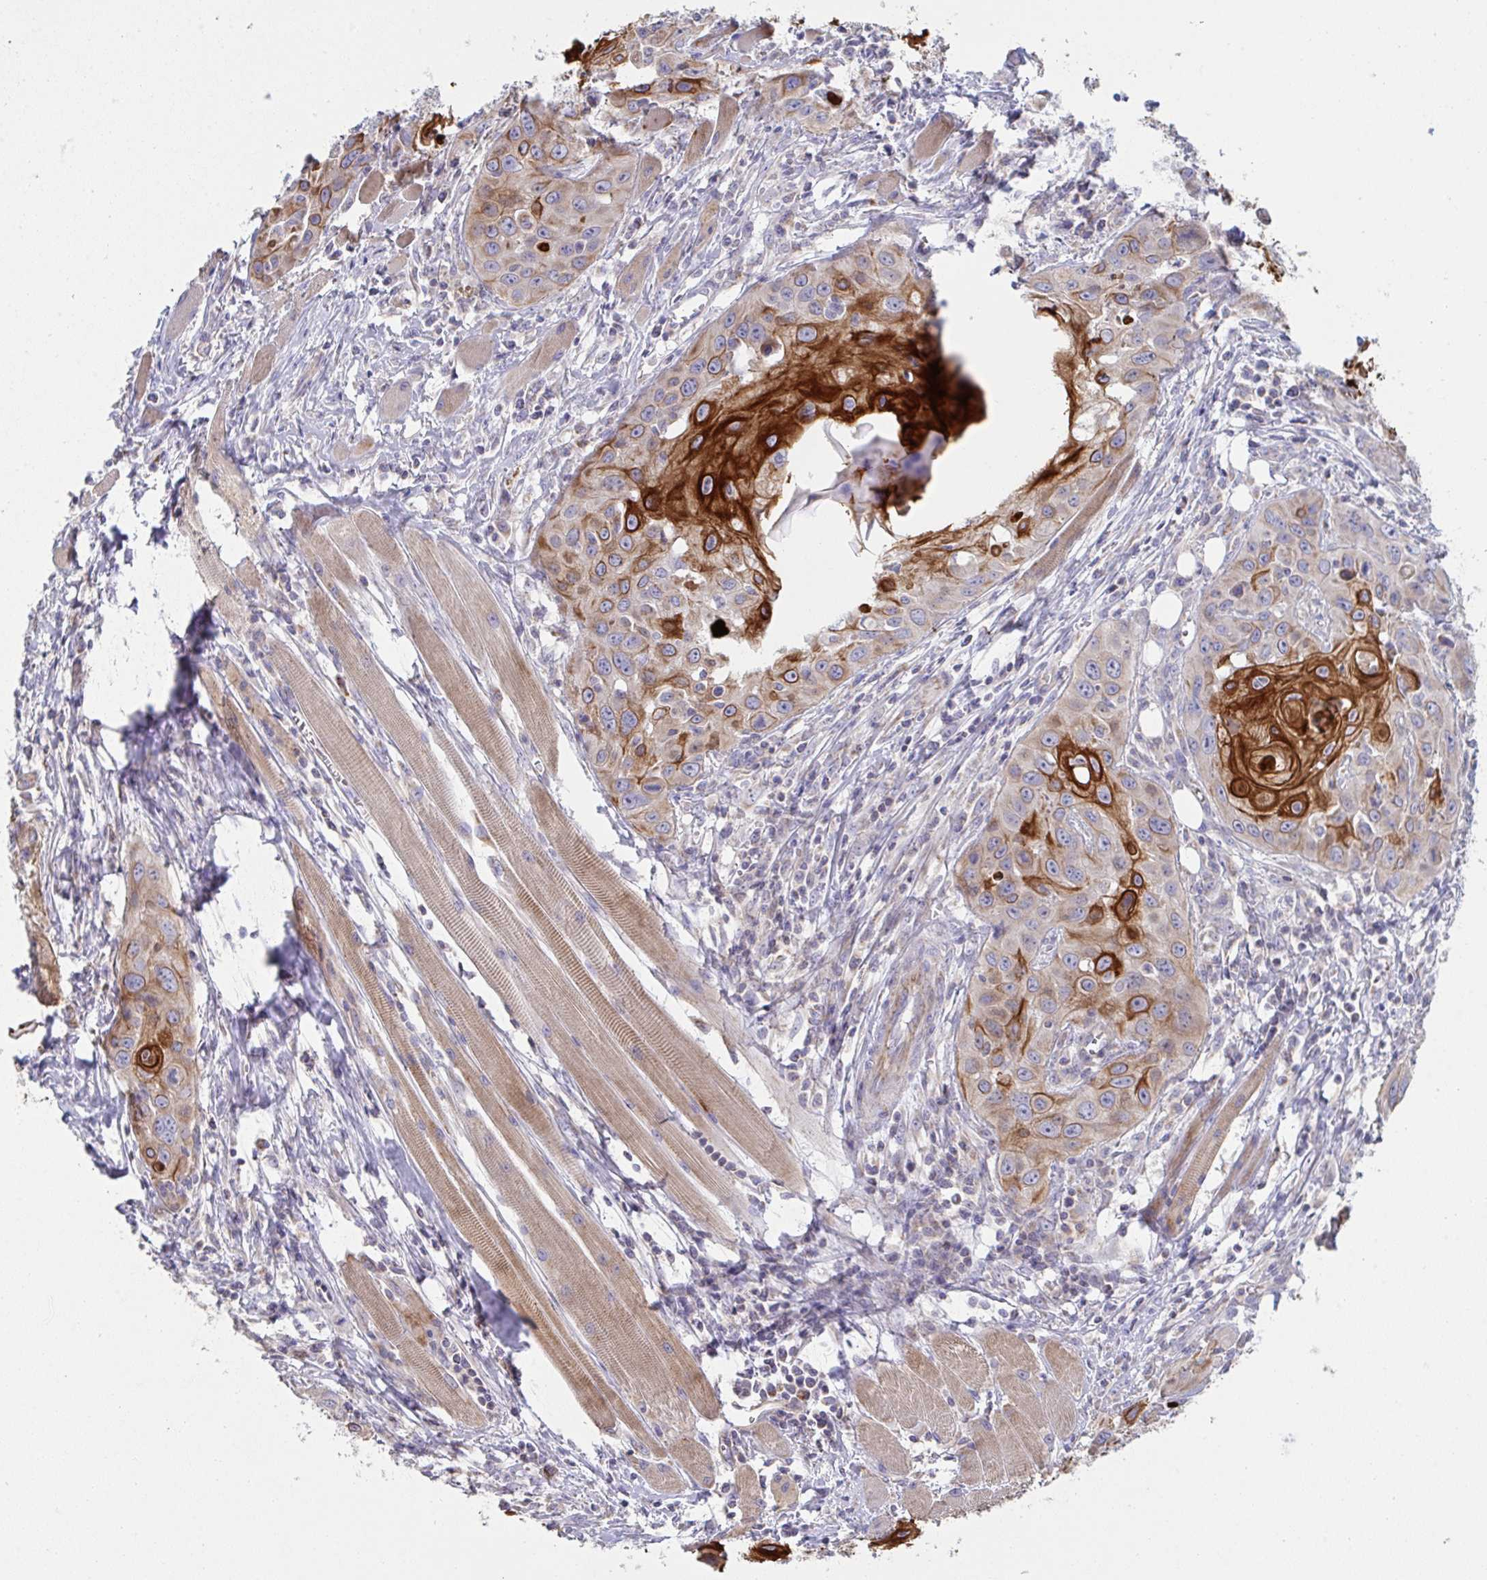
{"staining": {"intensity": "strong", "quantity": "25%-75%", "location": "cytoplasmic/membranous"}, "tissue": "head and neck cancer", "cell_type": "Tumor cells", "image_type": "cancer", "snomed": [{"axis": "morphology", "description": "Squamous cell carcinoma, NOS"}, {"axis": "topography", "description": "Oral tissue"}, {"axis": "topography", "description": "Head-Neck"}], "caption": "Tumor cells show strong cytoplasmic/membranous staining in approximately 25%-75% of cells in head and neck cancer (squamous cell carcinoma).", "gene": "NDUFA7", "patient": {"sex": "male", "age": 58}}